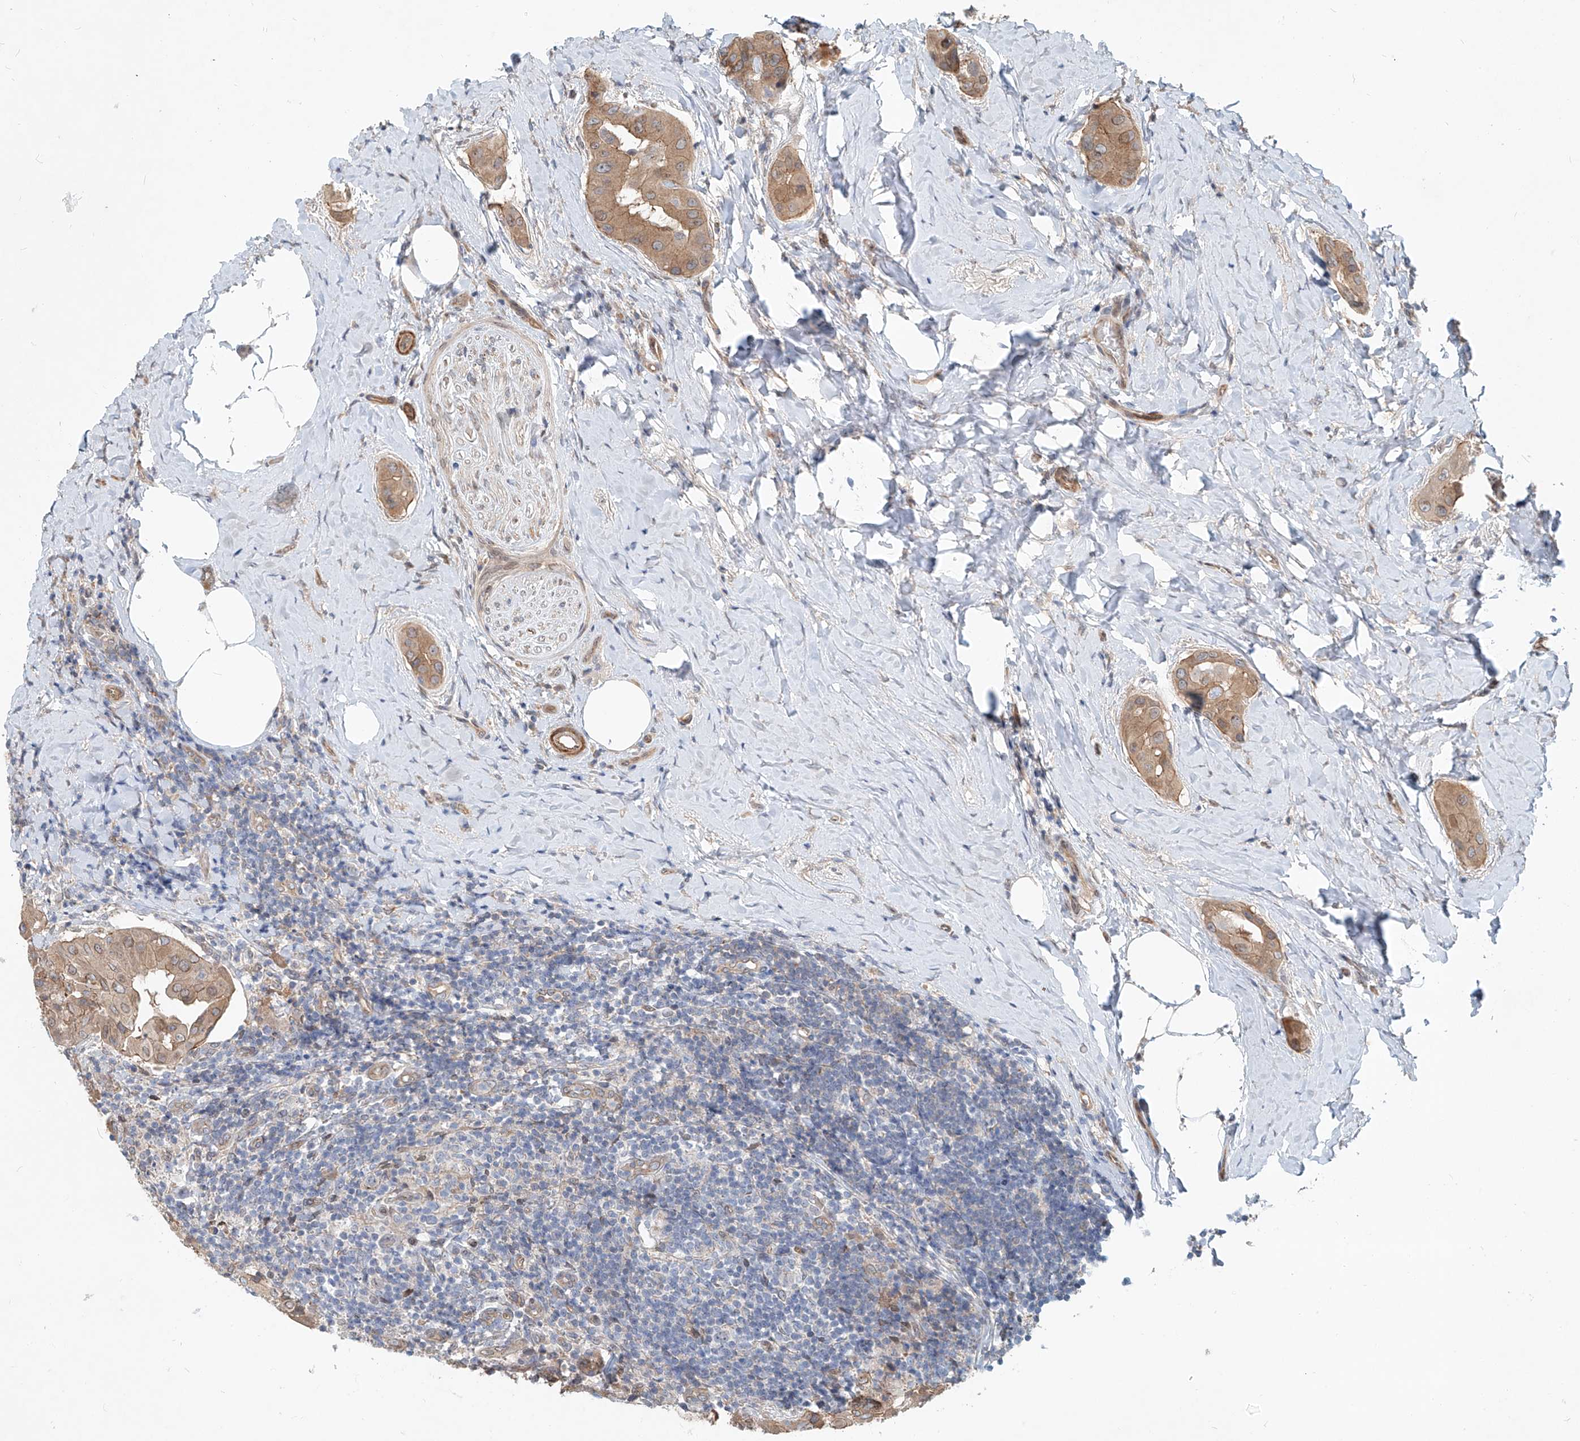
{"staining": {"intensity": "moderate", "quantity": ">75%", "location": "cytoplasmic/membranous"}, "tissue": "thyroid cancer", "cell_type": "Tumor cells", "image_type": "cancer", "snomed": [{"axis": "morphology", "description": "Papillary adenocarcinoma, NOS"}, {"axis": "topography", "description": "Thyroid gland"}], "caption": "A medium amount of moderate cytoplasmic/membranous positivity is seen in approximately >75% of tumor cells in thyroid cancer tissue.", "gene": "SASH1", "patient": {"sex": "male", "age": 33}}